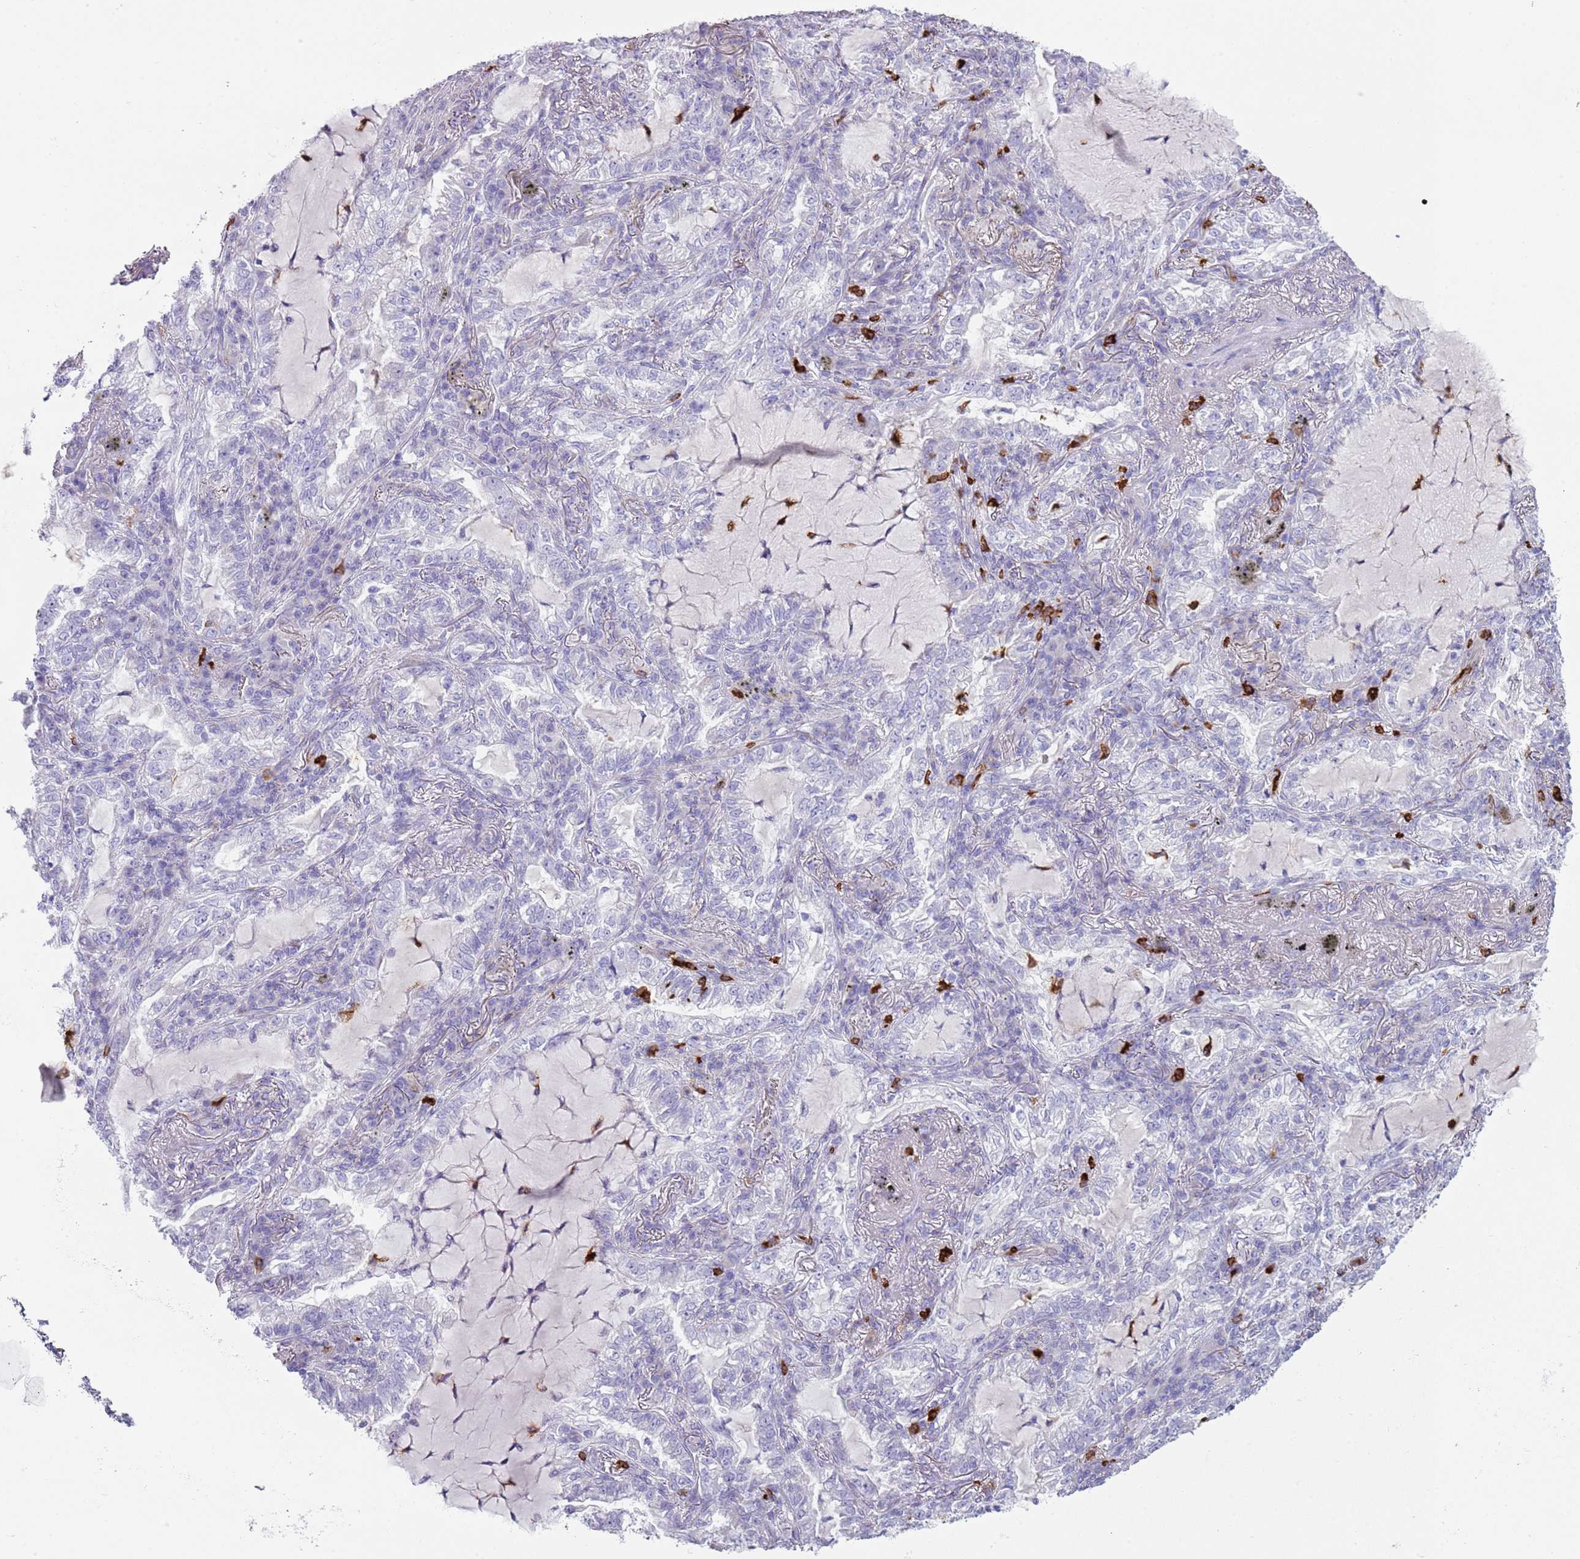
{"staining": {"intensity": "negative", "quantity": "none", "location": "none"}, "tissue": "lung cancer", "cell_type": "Tumor cells", "image_type": "cancer", "snomed": [{"axis": "morphology", "description": "Adenocarcinoma, NOS"}, {"axis": "topography", "description": "Lung"}], "caption": "Protein analysis of lung adenocarcinoma displays no significant positivity in tumor cells.", "gene": "CD177", "patient": {"sex": "female", "age": 73}}